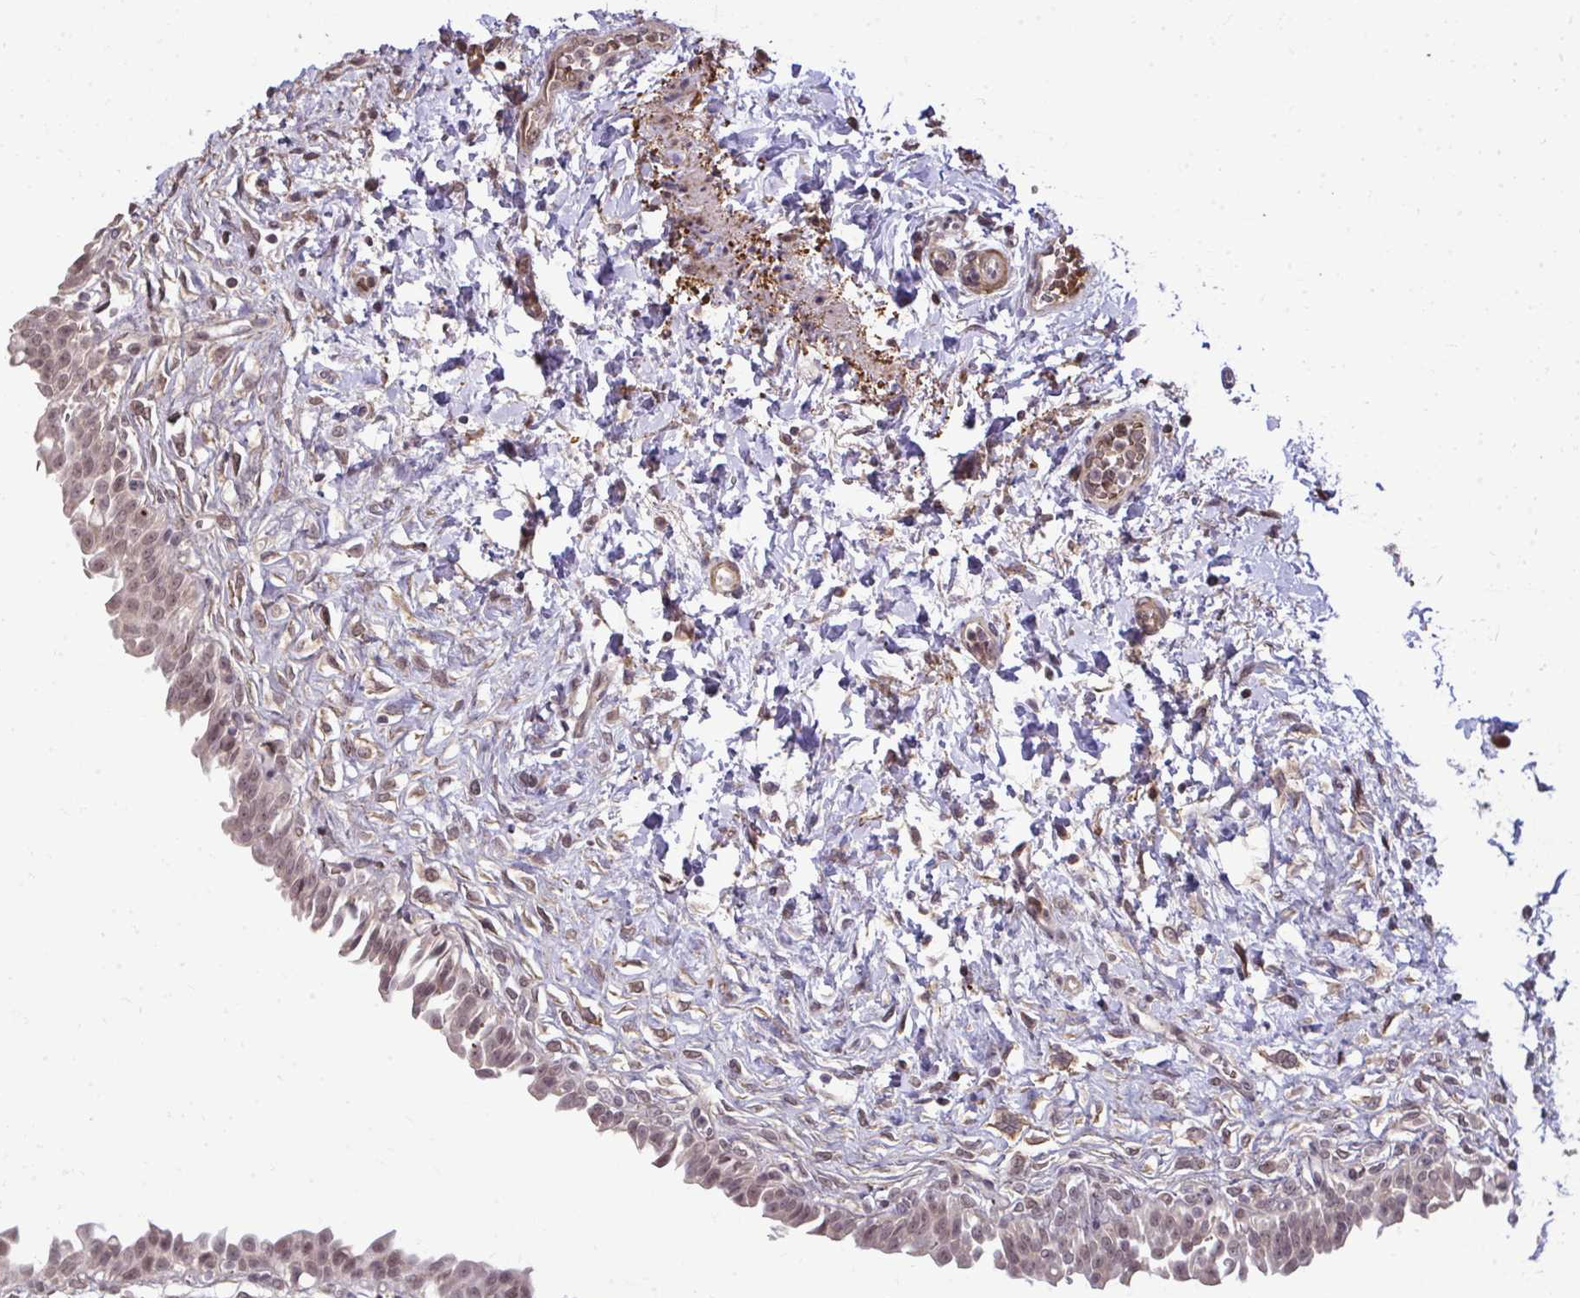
{"staining": {"intensity": "moderate", "quantity": ">75%", "location": "nuclear"}, "tissue": "urinary bladder", "cell_type": "Urothelial cells", "image_type": "normal", "snomed": [{"axis": "morphology", "description": "Normal tissue, NOS"}, {"axis": "topography", "description": "Urinary bladder"}], "caption": "DAB immunohistochemical staining of benign human urinary bladder demonstrates moderate nuclear protein staining in about >75% of urothelial cells.", "gene": "ZSCAN9", "patient": {"sex": "male", "age": 37}}